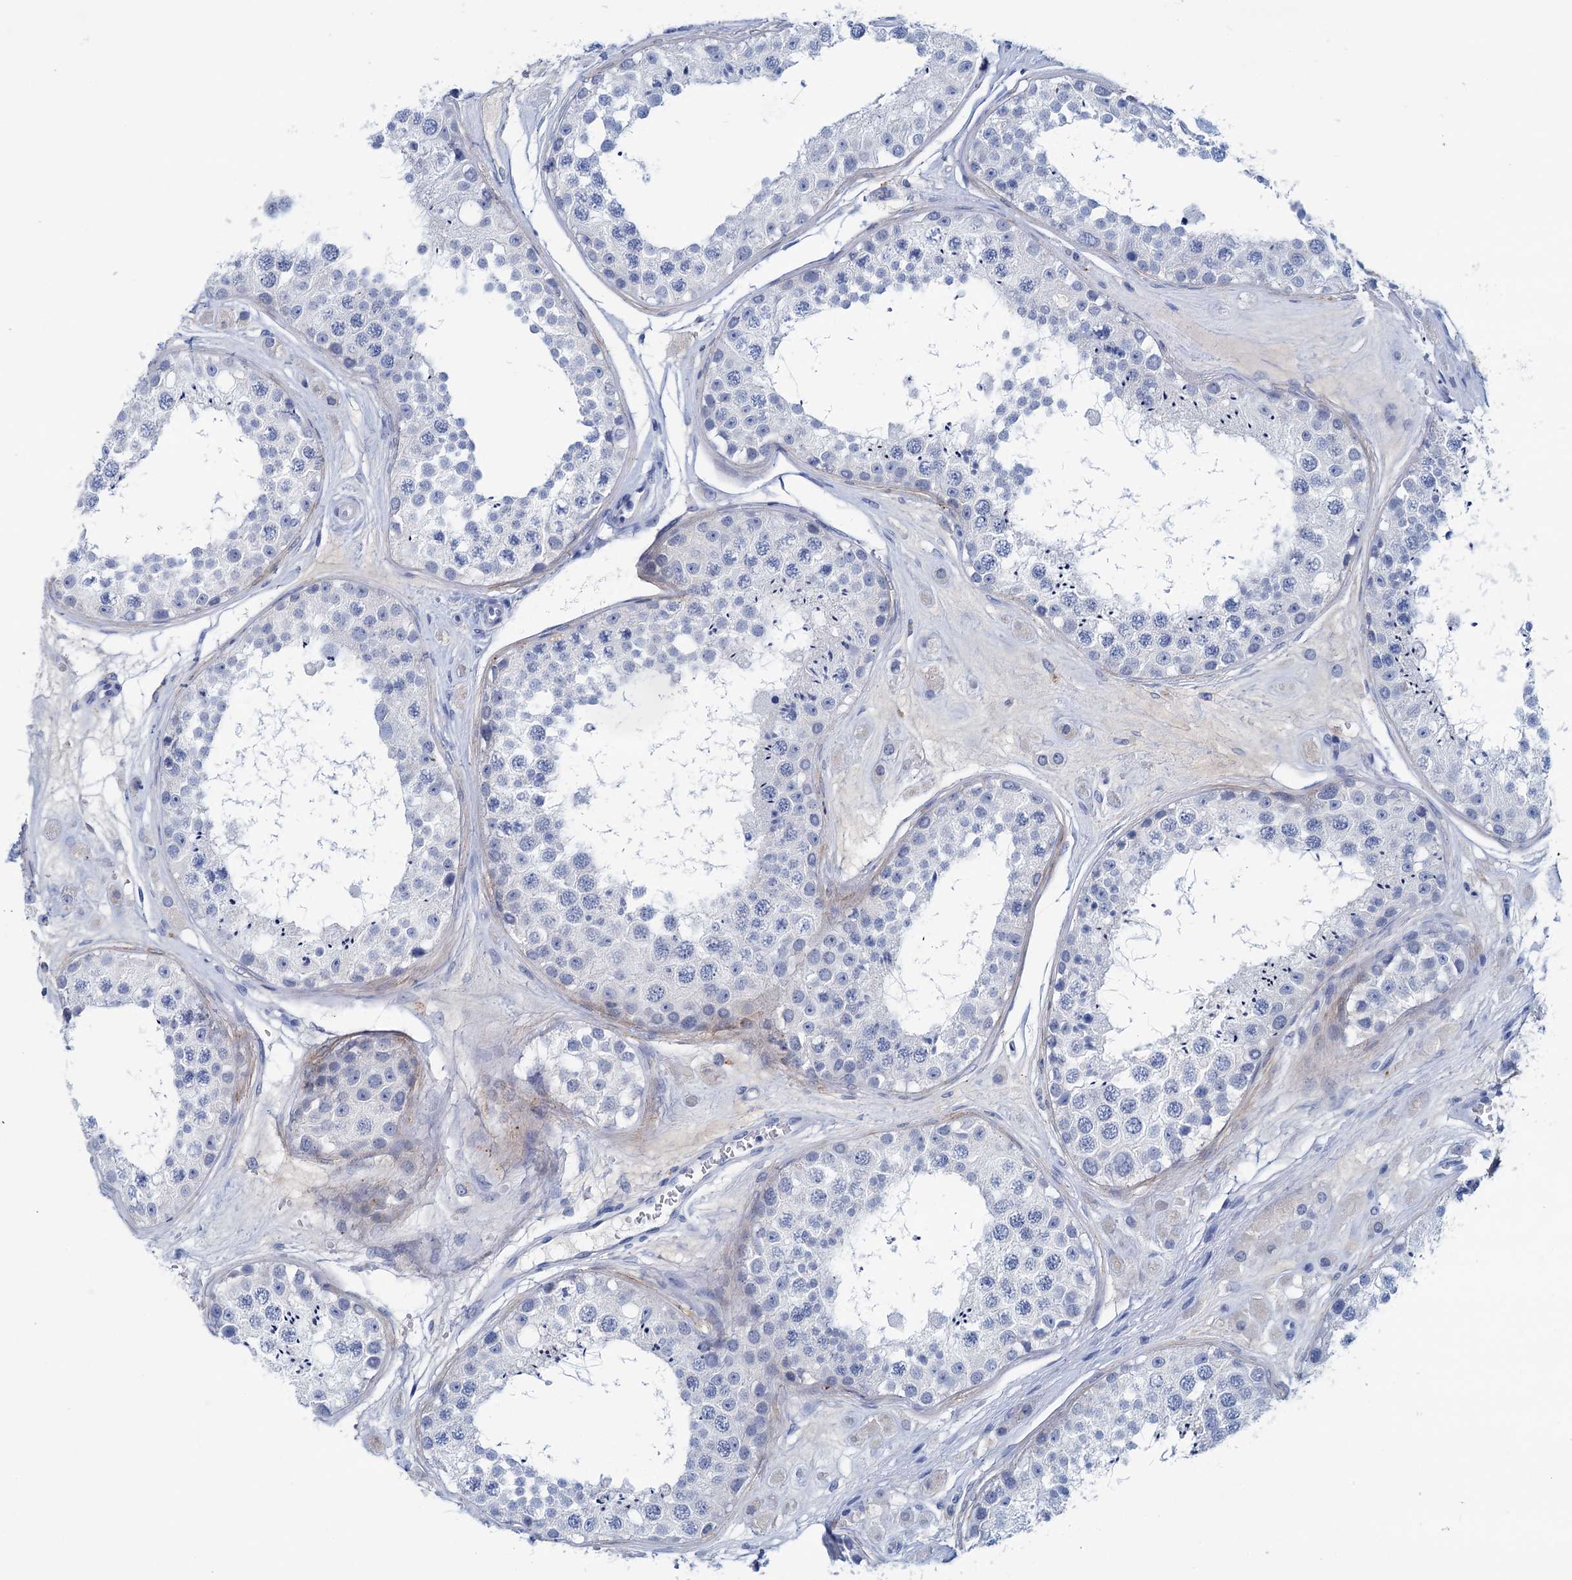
{"staining": {"intensity": "negative", "quantity": "none", "location": "none"}, "tissue": "testis", "cell_type": "Cells in seminiferous ducts", "image_type": "normal", "snomed": [{"axis": "morphology", "description": "Normal tissue, NOS"}, {"axis": "topography", "description": "Testis"}], "caption": "Immunohistochemistry (IHC) of benign testis exhibits no expression in cells in seminiferous ducts.", "gene": "MYOZ3", "patient": {"sex": "male", "age": 25}}